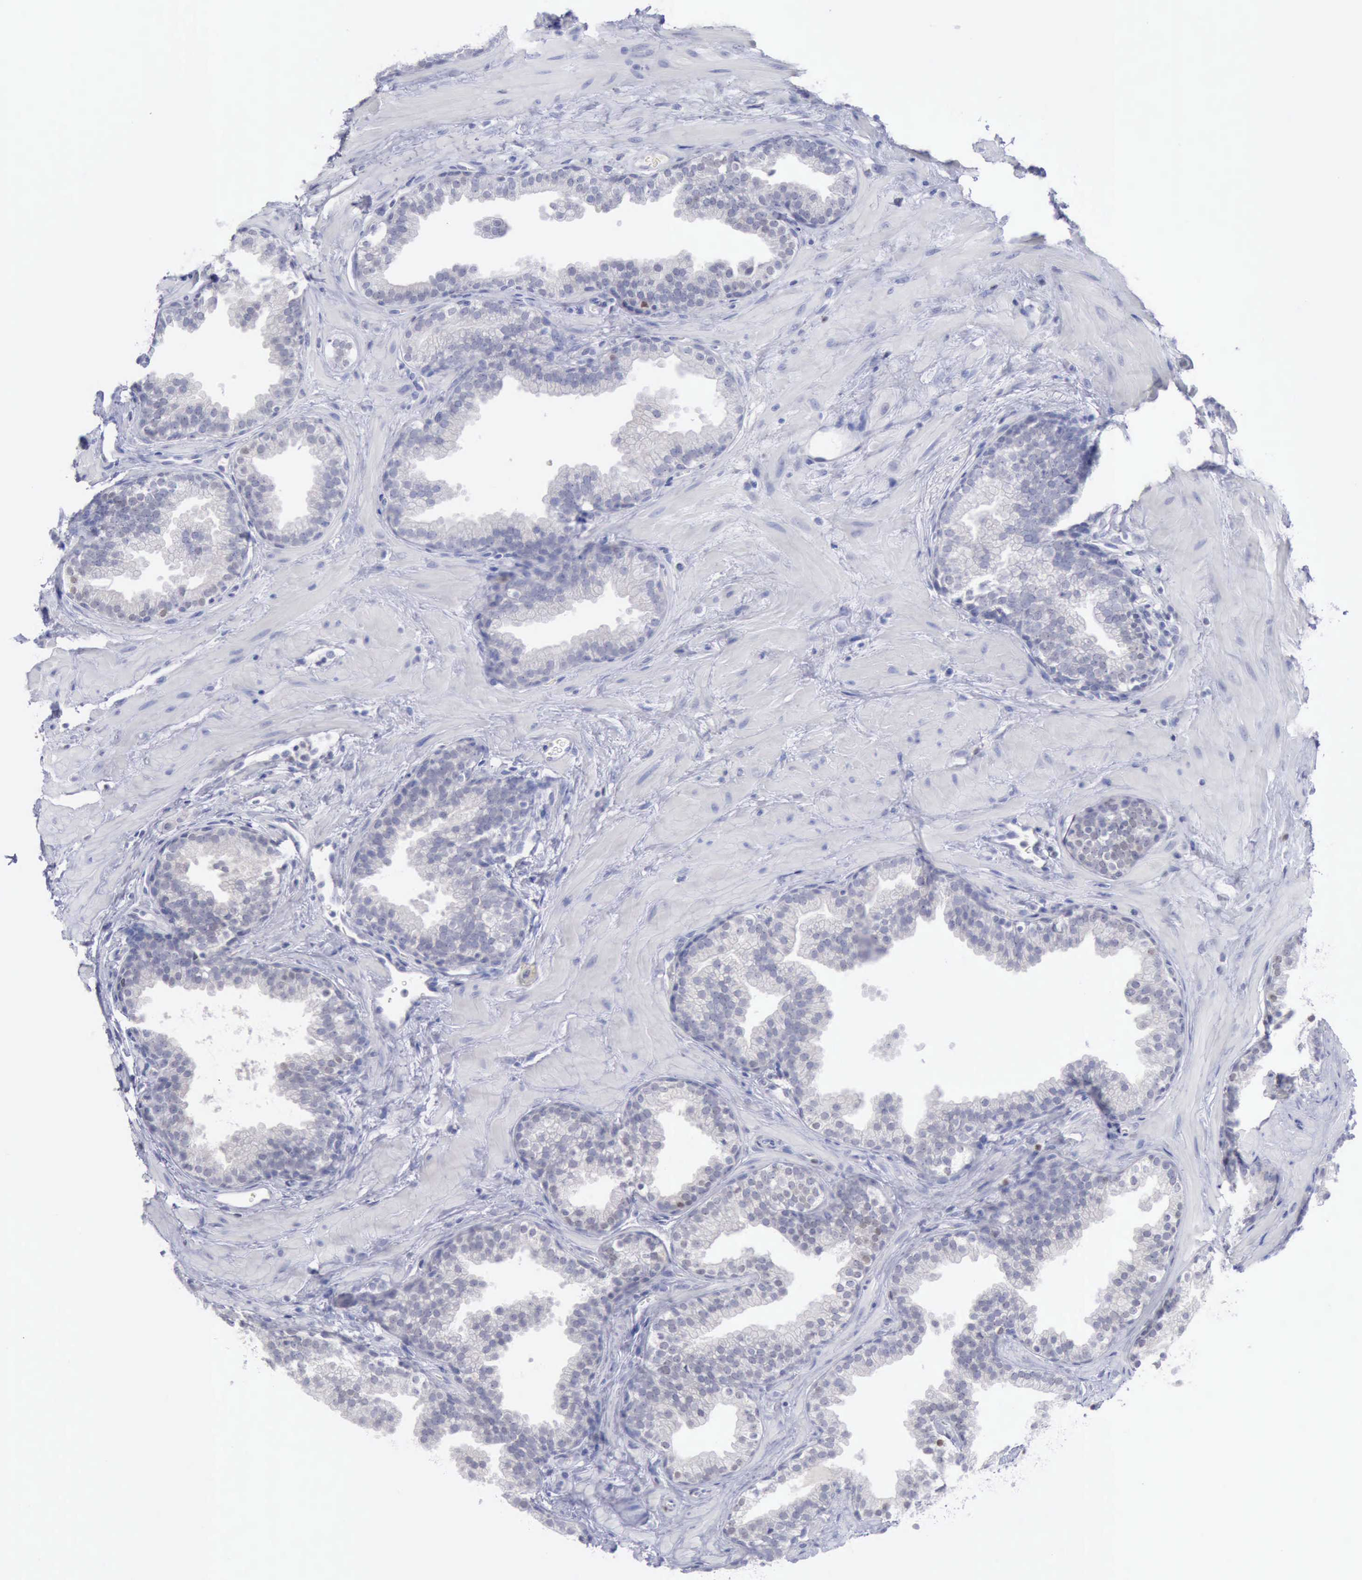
{"staining": {"intensity": "negative", "quantity": "none", "location": "none"}, "tissue": "prostate", "cell_type": "Glandular cells", "image_type": "normal", "snomed": [{"axis": "morphology", "description": "Normal tissue, NOS"}, {"axis": "topography", "description": "Prostate"}], "caption": "Immunohistochemical staining of benign prostate demonstrates no significant expression in glandular cells. (IHC, brightfield microscopy, high magnification).", "gene": "SATB2", "patient": {"sex": "male", "age": 51}}